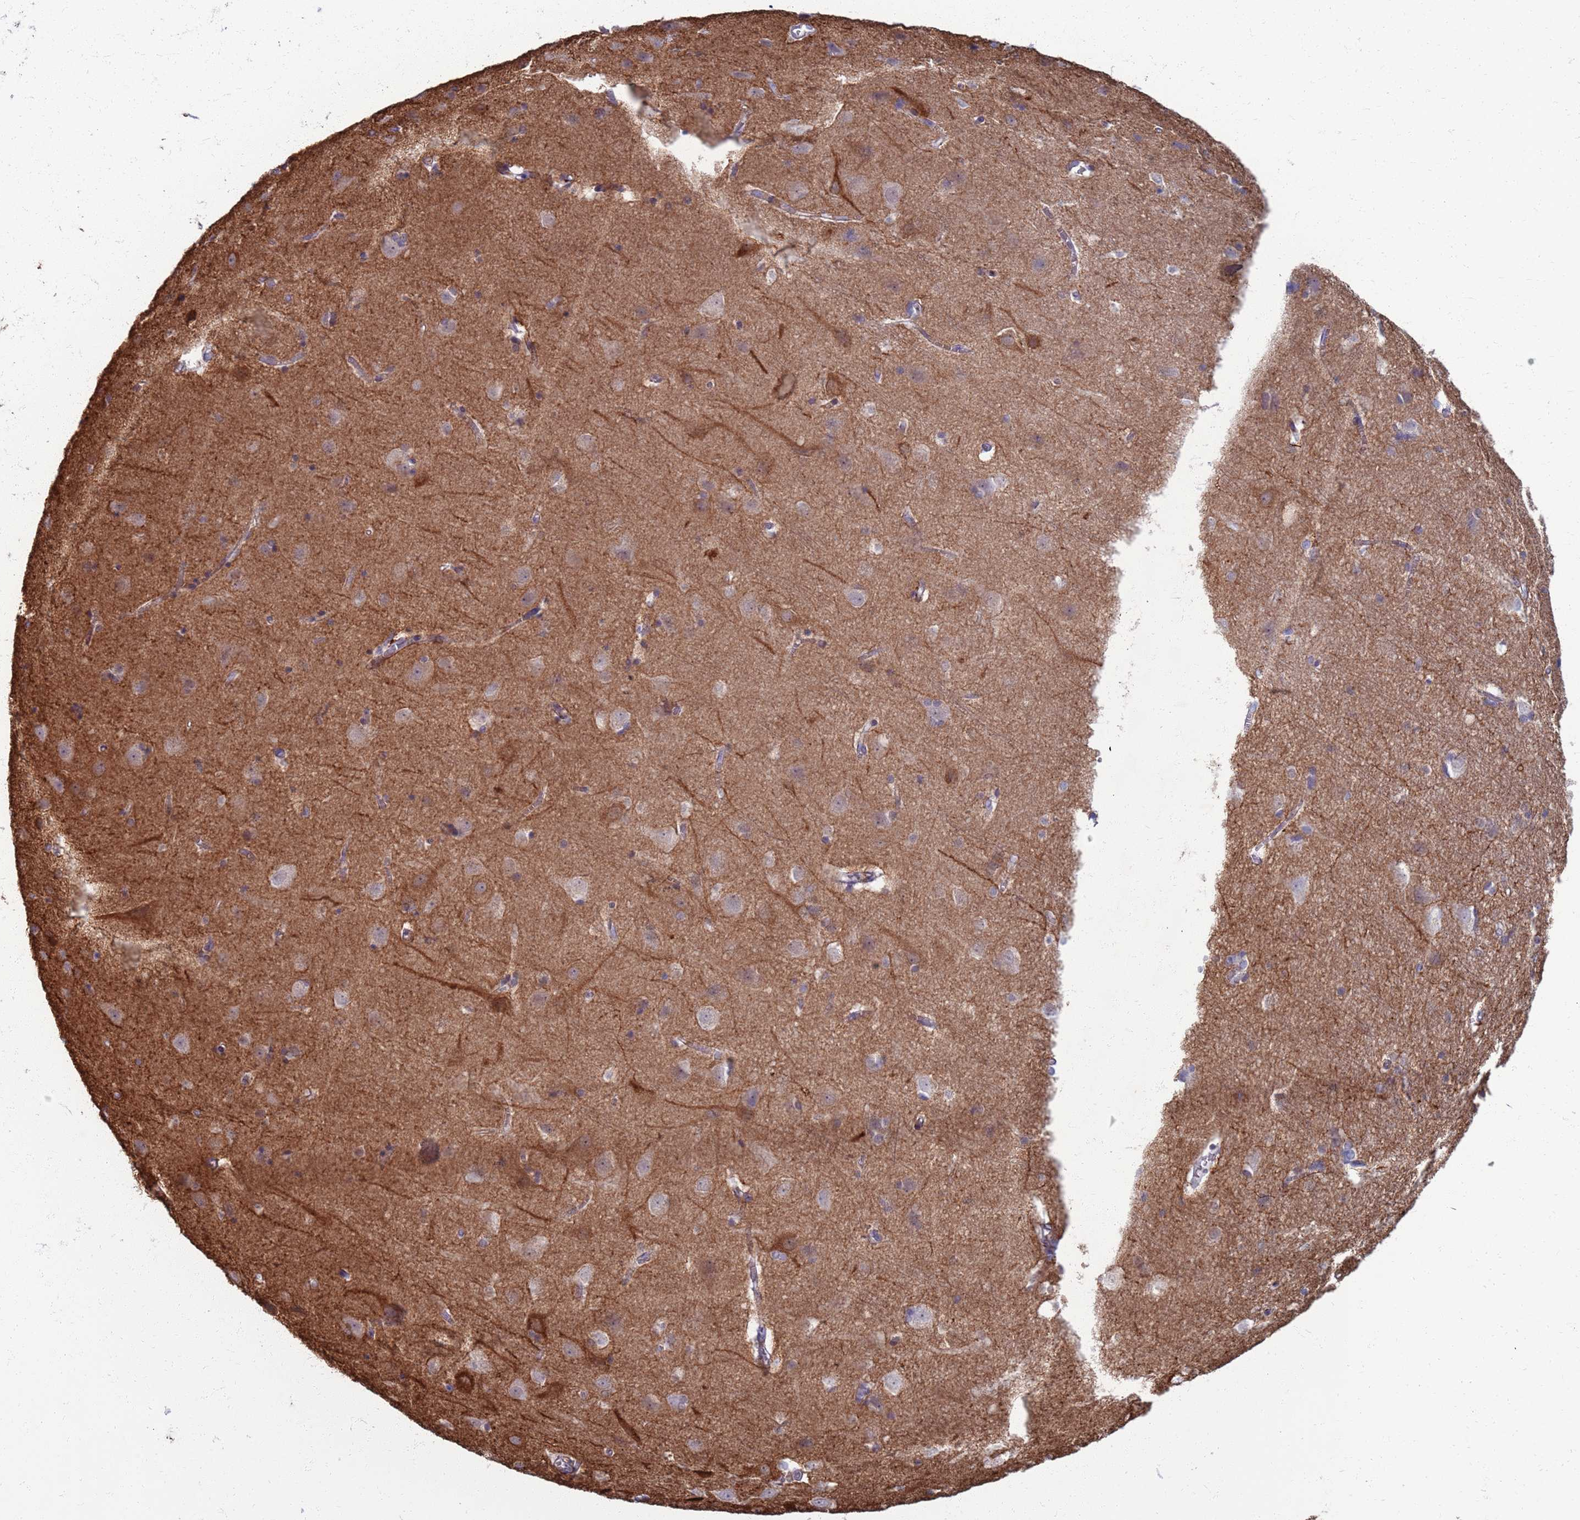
{"staining": {"intensity": "weak", "quantity": ">75%", "location": "cytoplasmic/membranous"}, "tissue": "cerebral cortex", "cell_type": "Endothelial cells", "image_type": "normal", "snomed": [{"axis": "morphology", "description": "Normal tissue, NOS"}, {"axis": "topography", "description": "Cerebral cortex"}], "caption": "Immunohistochemistry (IHC) of normal cerebral cortex exhibits low levels of weak cytoplasmic/membranous positivity in approximately >75% of endothelial cells.", "gene": "CLCA2", "patient": {"sex": "male", "age": 54}}